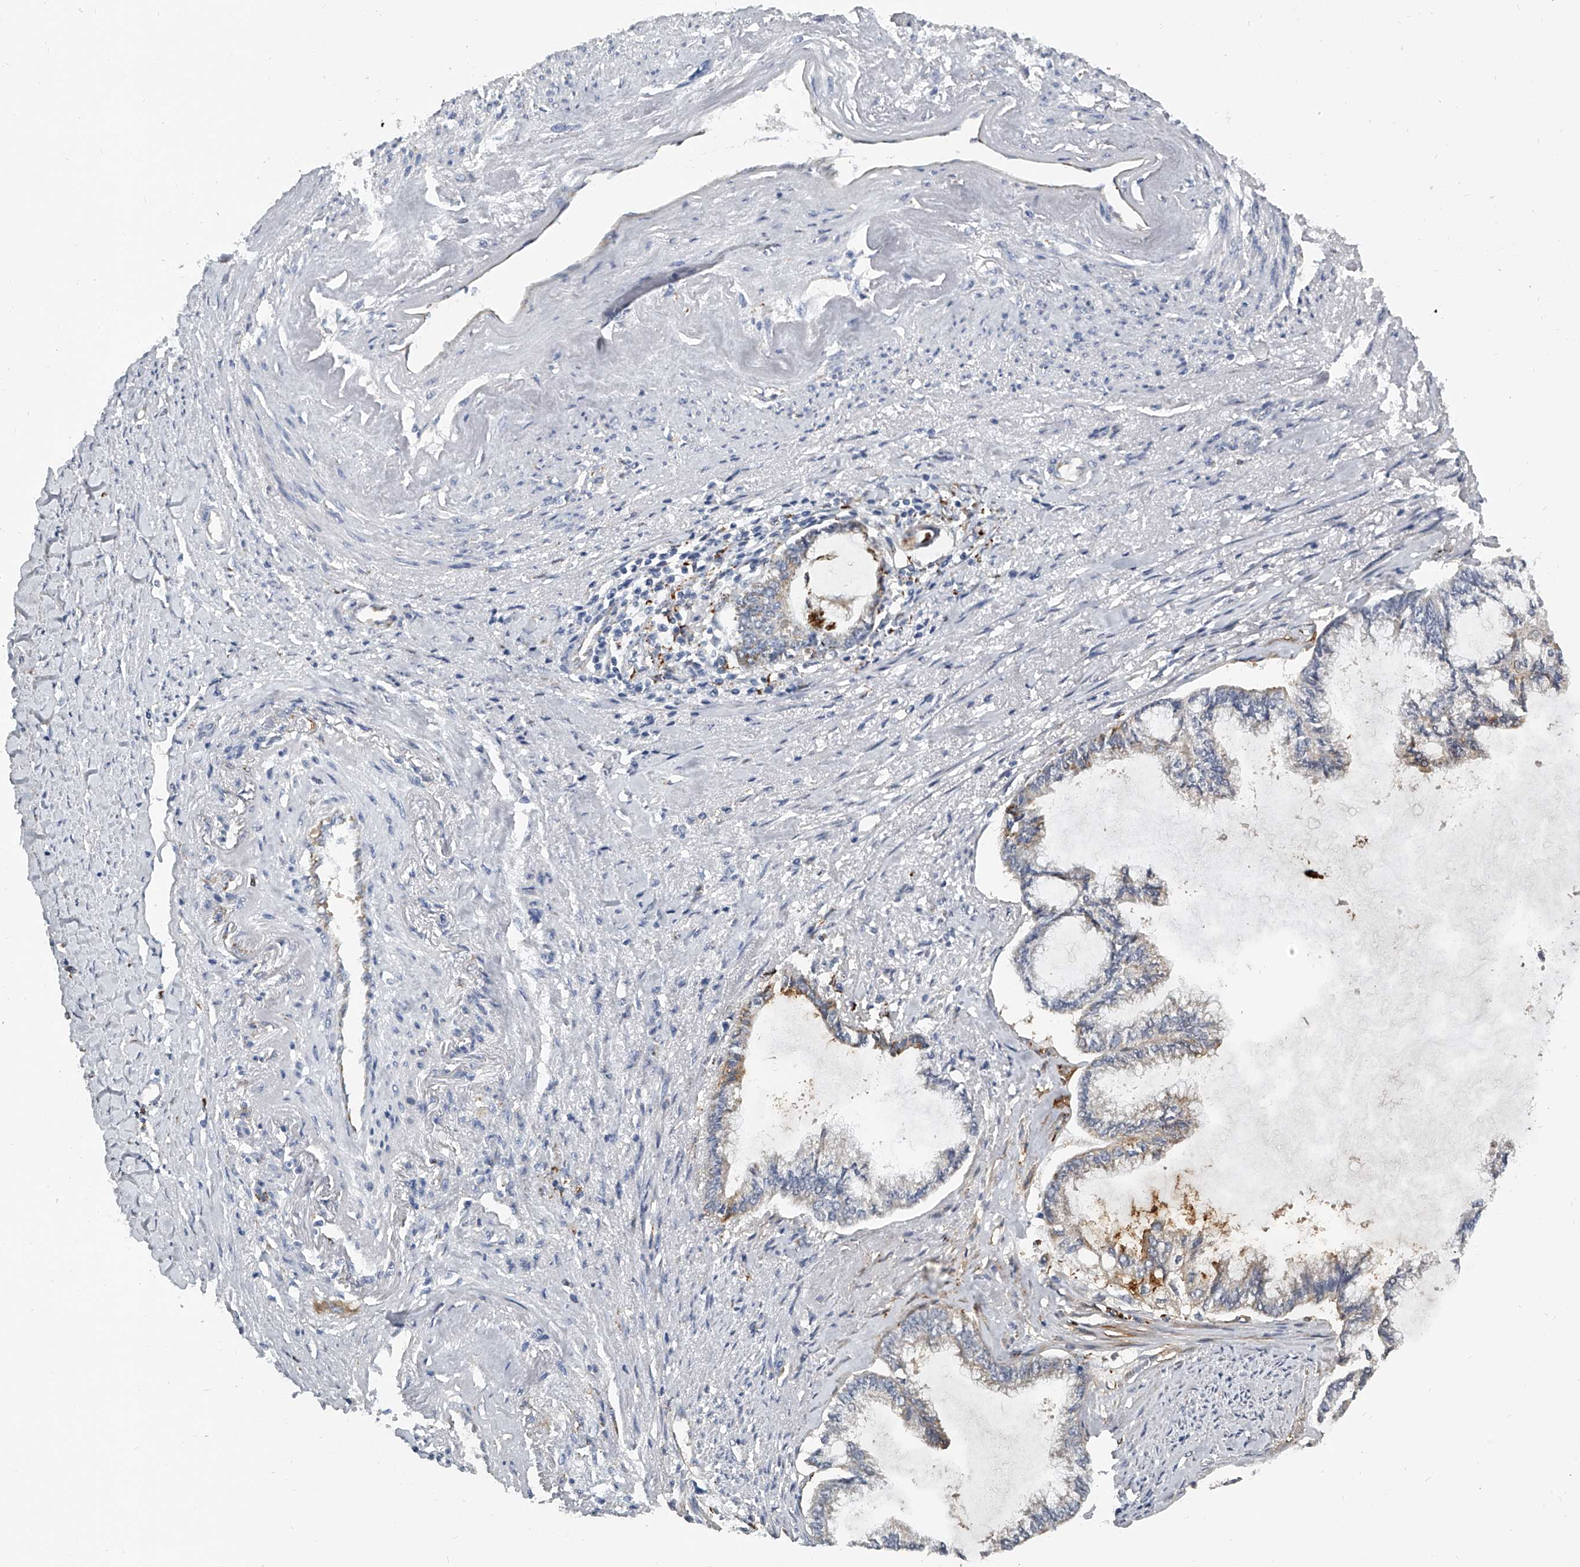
{"staining": {"intensity": "weak", "quantity": "25%-75%", "location": "cytoplasmic/membranous"}, "tissue": "endometrial cancer", "cell_type": "Tumor cells", "image_type": "cancer", "snomed": [{"axis": "morphology", "description": "Adenocarcinoma, NOS"}, {"axis": "topography", "description": "Endometrium"}], "caption": "An image of endometrial cancer stained for a protein displays weak cytoplasmic/membranous brown staining in tumor cells.", "gene": "KLHL7", "patient": {"sex": "female", "age": 86}}